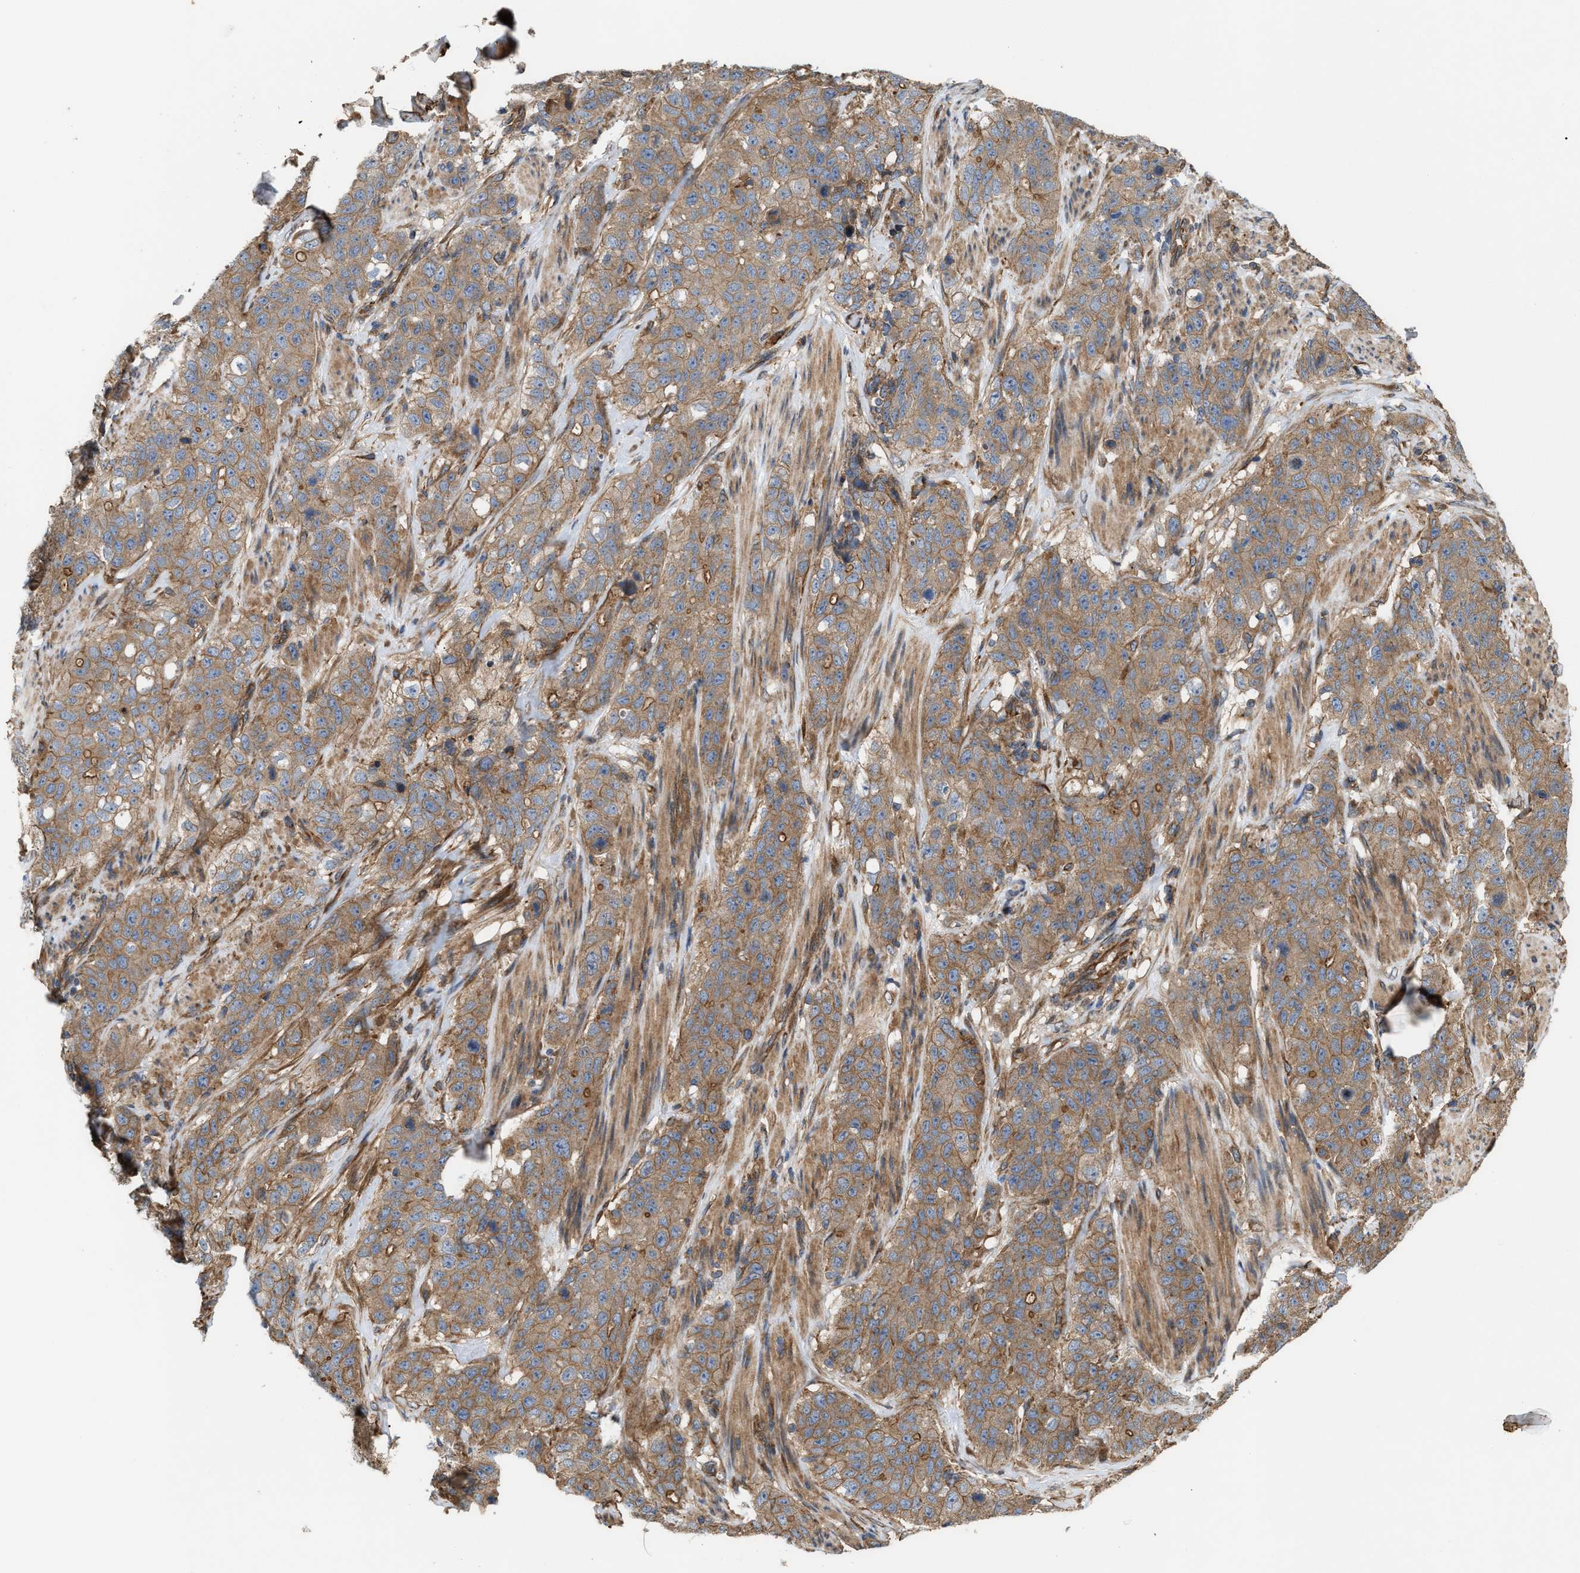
{"staining": {"intensity": "weak", "quantity": ">75%", "location": "cytoplasmic/membranous"}, "tissue": "stomach cancer", "cell_type": "Tumor cells", "image_type": "cancer", "snomed": [{"axis": "morphology", "description": "Adenocarcinoma, NOS"}, {"axis": "topography", "description": "Stomach"}], "caption": "Protein staining exhibits weak cytoplasmic/membranous positivity in approximately >75% of tumor cells in stomach cancer (adenocarcinoma).", "gene": "EPS15L1", "patient": {"sex": "male", "age": 48}}